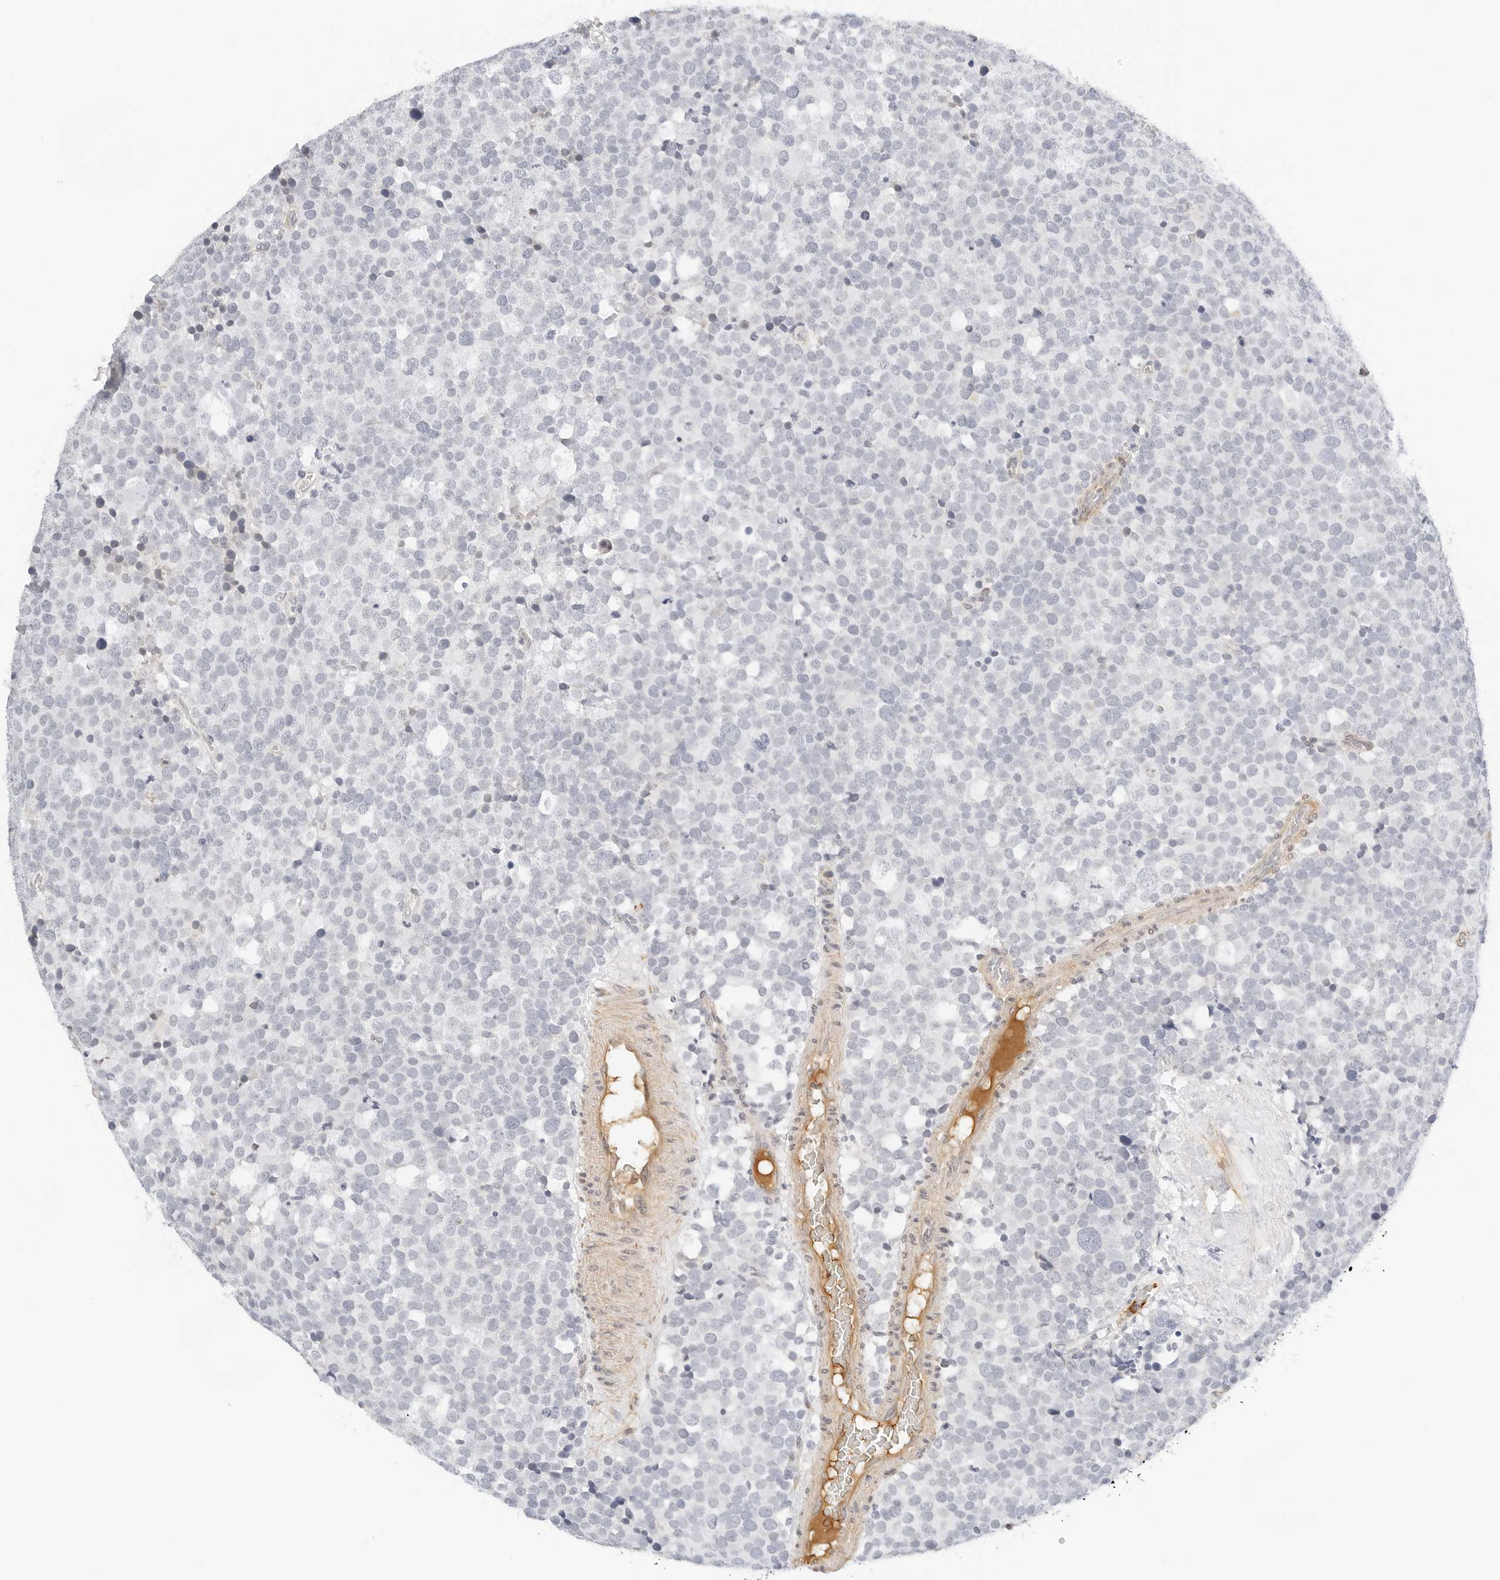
{"staining": {"intensity": "negative", "quantity": "none", "location": "none"}, "tissue": "testis cancer", "cell_type": "Tumor cells", "image_type": "cancer", "snomed": [{"axis": "morphology", "description": "Seminoma, NOS"}, {"axis": "topography", "description": "Testis"}], "caption": "Tumor cells are negative for brown protein staining in testis cancer. The staining is performed using DAB (3,3'-diaminobenzidine) brown chromogen with nuclei counter-stained in using hematoxylin.", "gene": "PKDCC", "patient": {"sex": "male", "age": 71}}